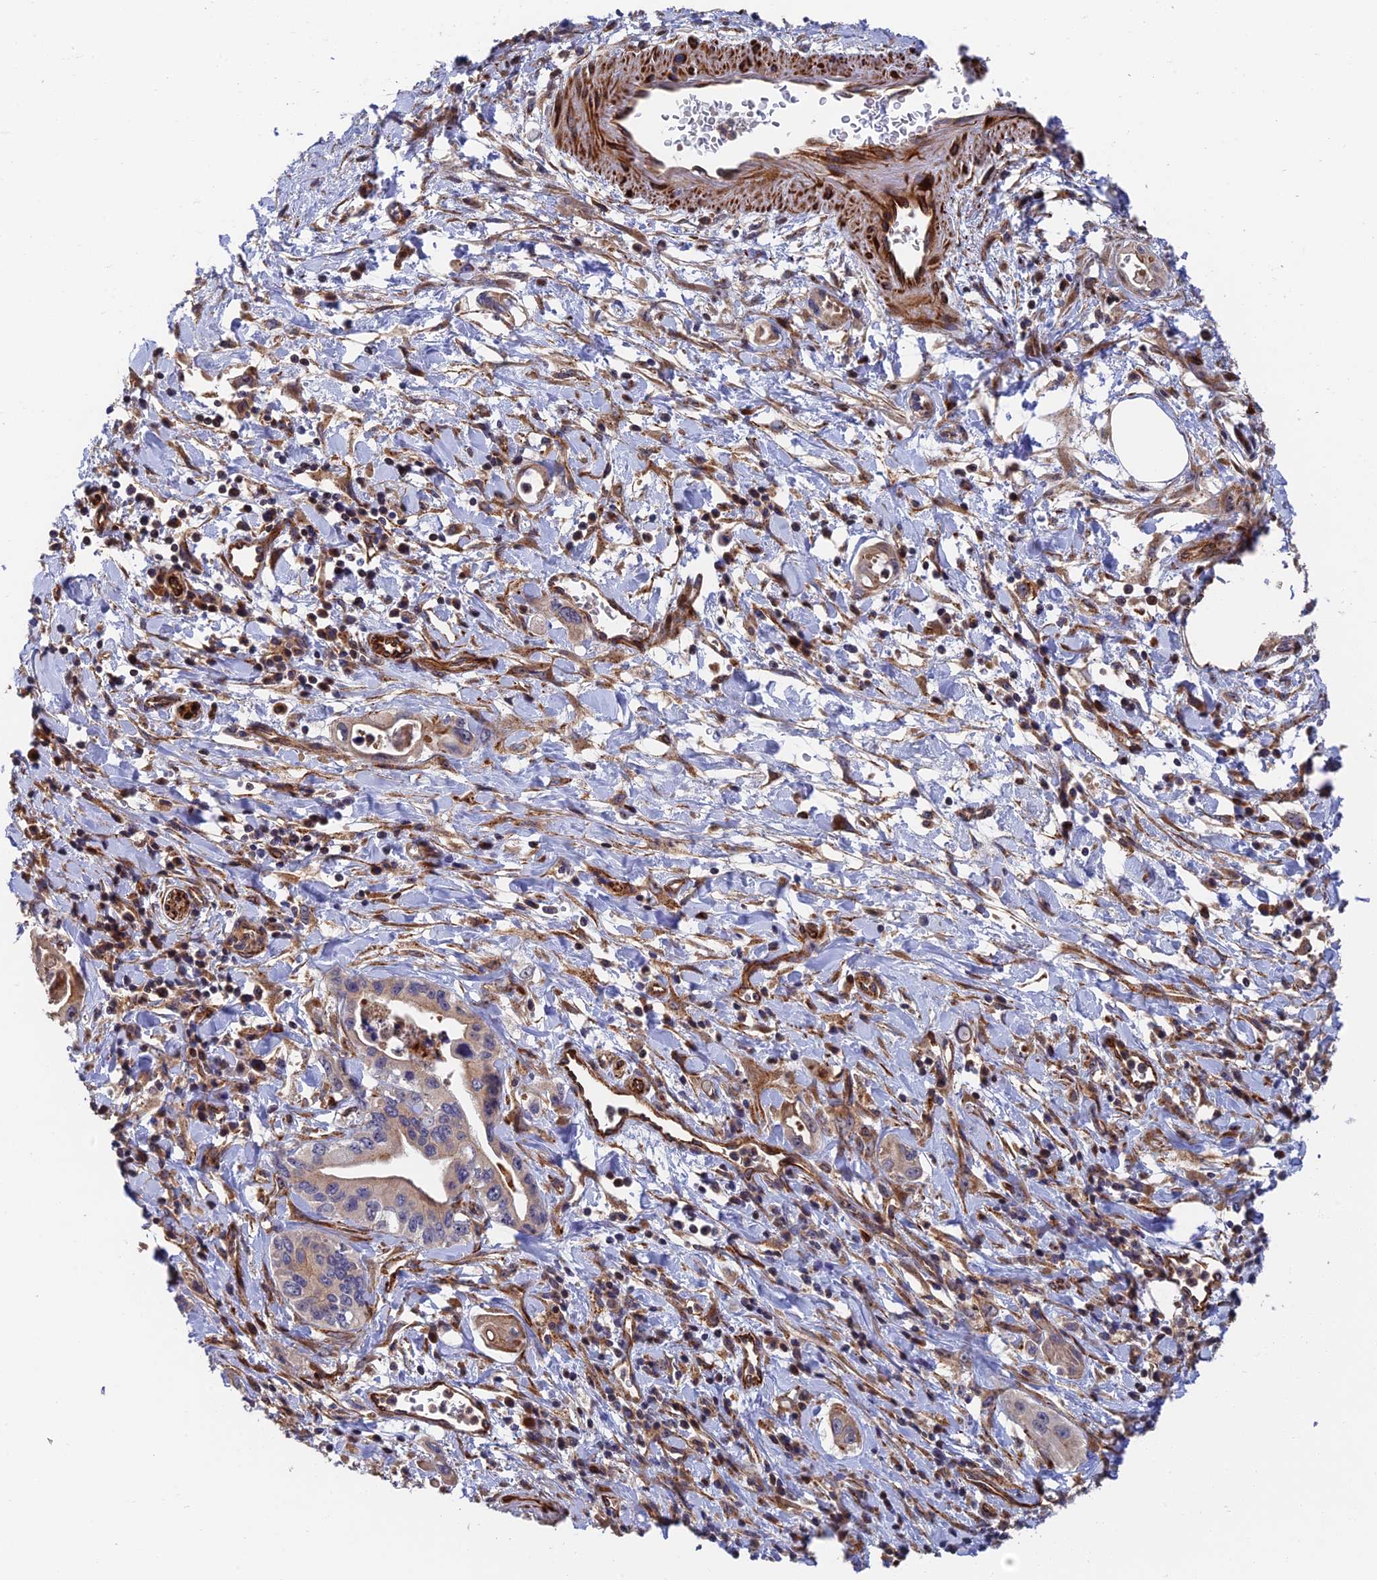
{"staining": {"intensity": "negative", "quantity": "none", "location": "none"}, "tissue": "pancreatic cancer", "cell_type": "Tumor cells", "image_type": "cancer", "snomed": [{"axis": "morphology", "description": "Adenocarcinoma, NOS"}, {"axis": "topography", "description": "Pancreas"}], "caption": "High power microscopy image of an immunohistochemistry (IHC) photomicrograph of pancreatic cancer (adenocarcinoma), revealing no significant positivity in tumor cells. (DAB immunohistochemistry with hematoxylin counter stain).", "gene": "PPP2R3C", "patient": {"sex": "female", "age": 77}}